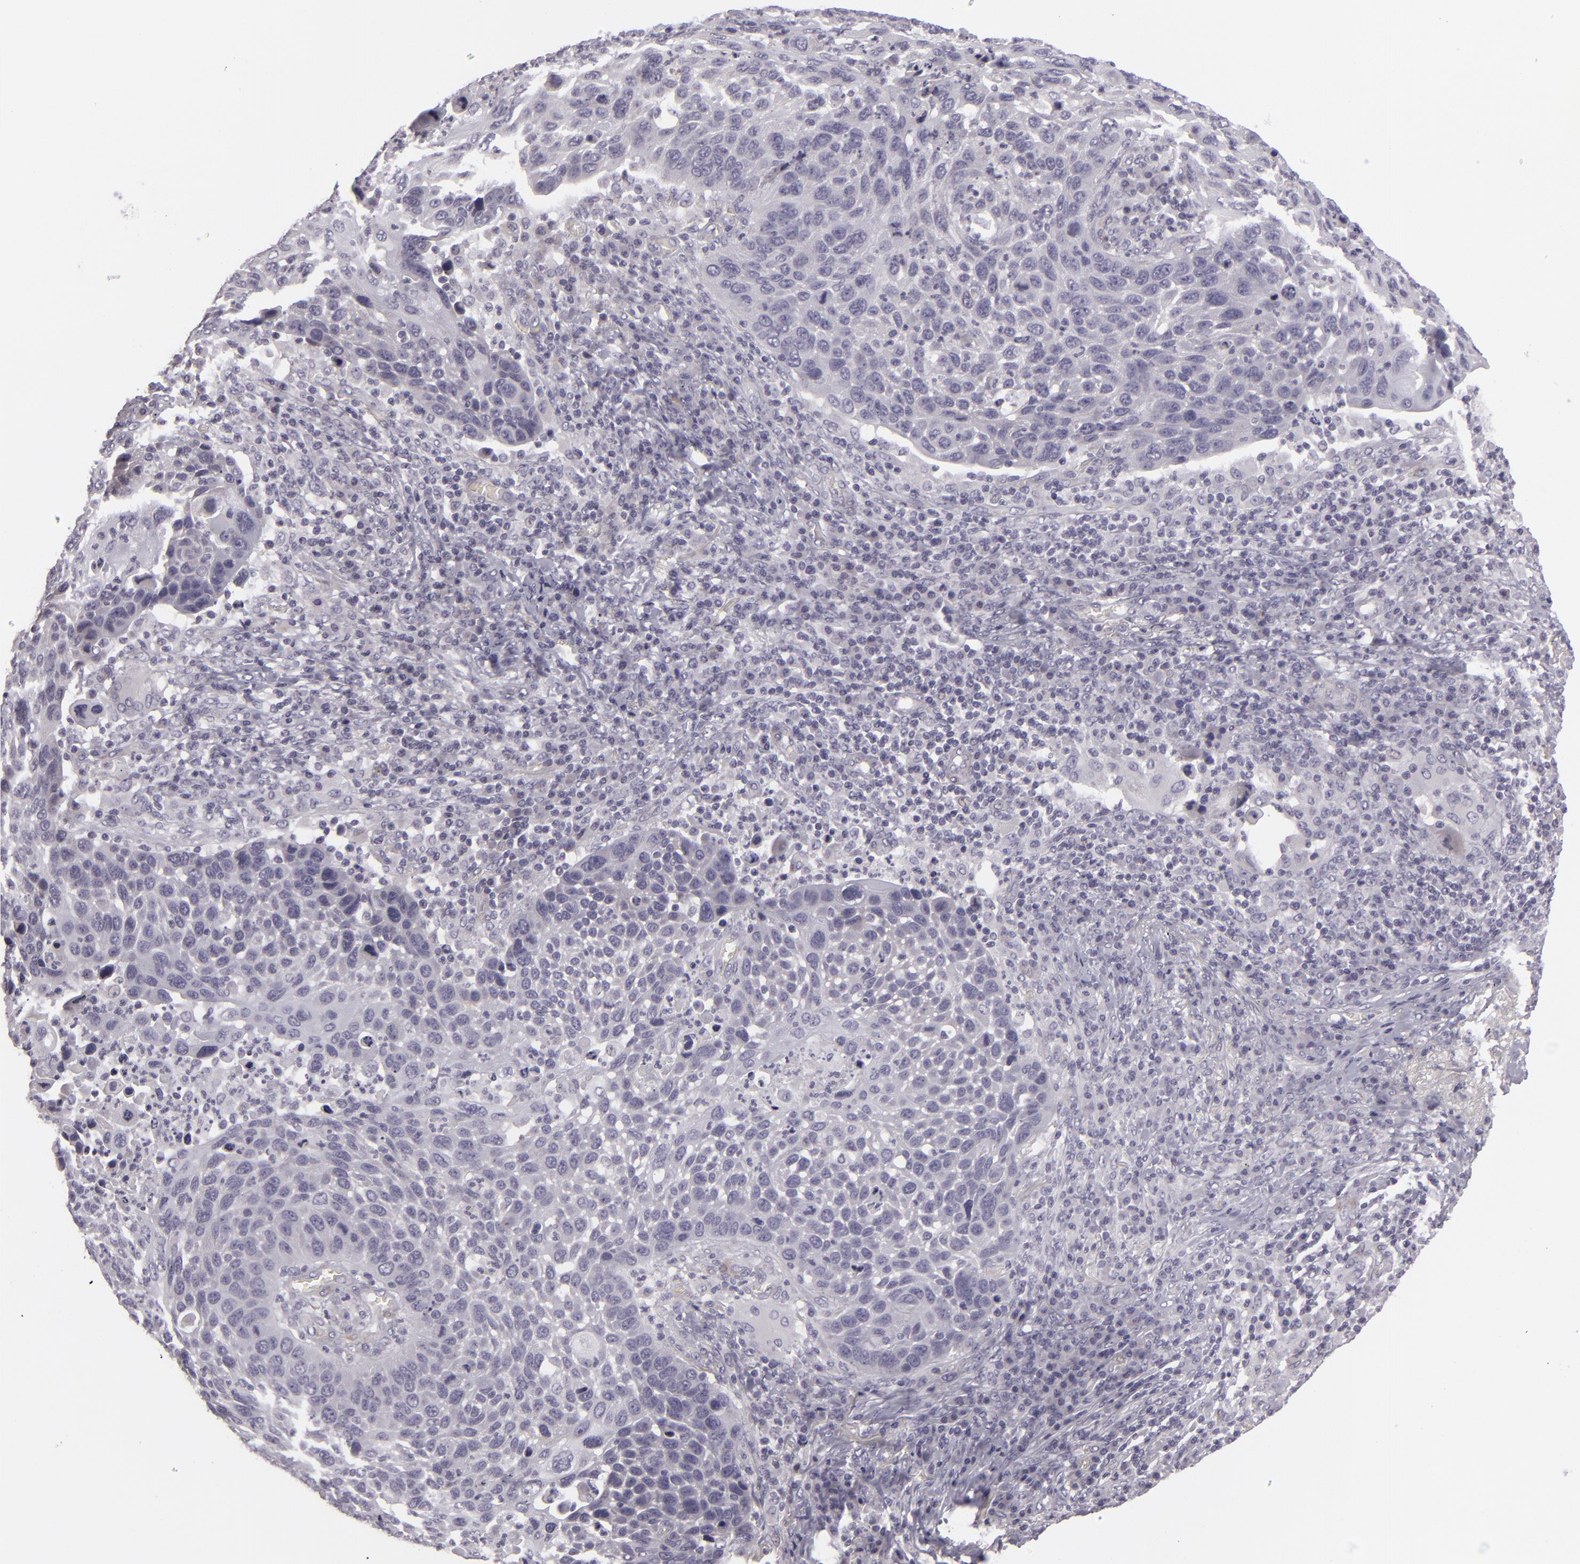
{"staining": {"intensity": "negative", "quantity": "none", "location": "none"}, "tissue": "lung cancer", "cell_type": "Tumor cells", "image_type": "cancer", "snomed": [{"axis": "morphology", "description": "Squamous cell carcinoma, NOS"}, {"axis": "topography", "description": "Lung"}], "caption": "DAB (3,3'-diaminobenzidine) immunohistochemical staining of squamous cell carcinoma (lung) demonstrates no significant positivity in tumor cells.", "gene": "EGFL6", "patient": {"sex": "male", "age": 68}}